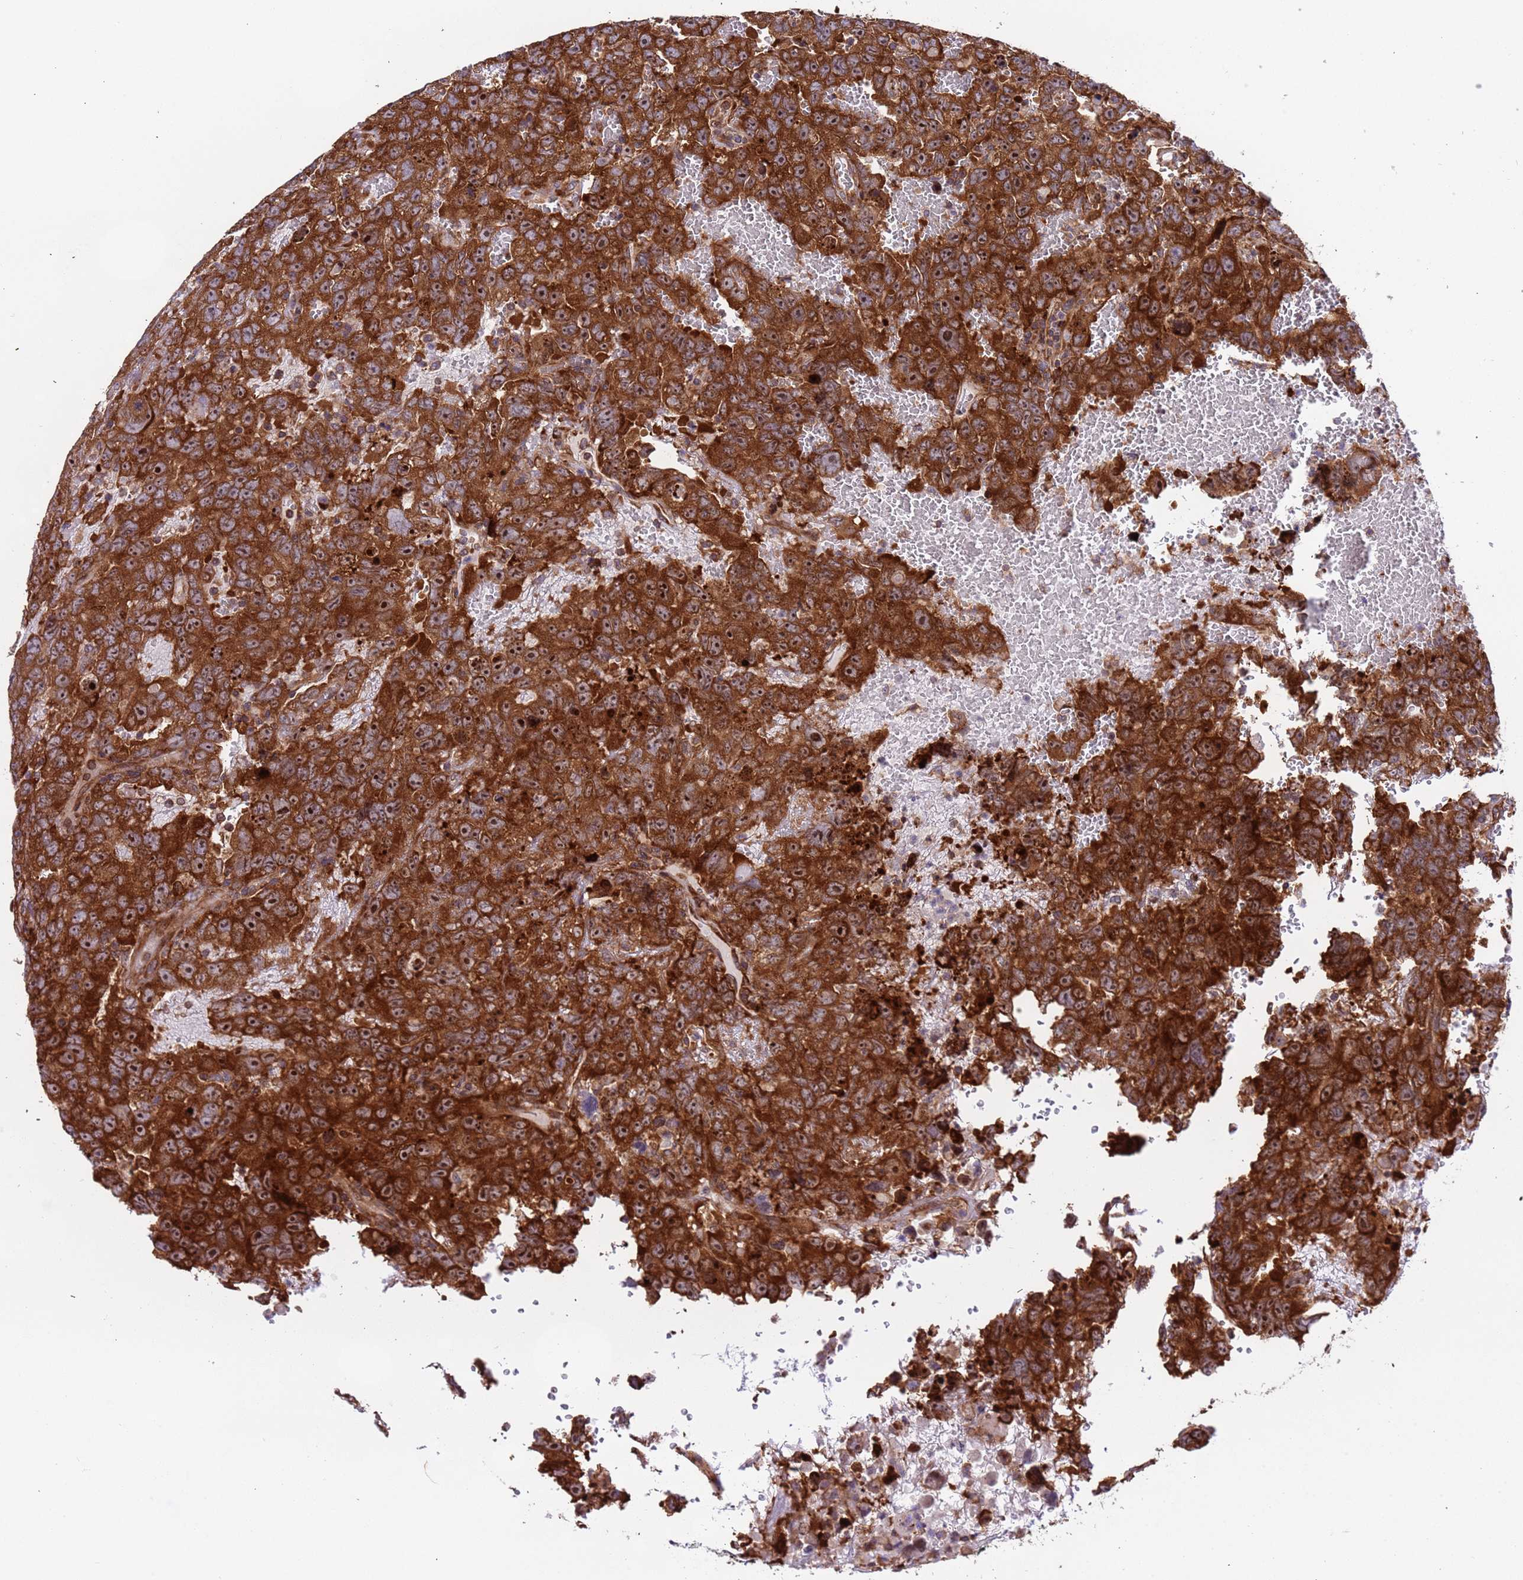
{"staining": {"intensity": "strong", "quantity": ">75%", "location": "cytoplasmic/membranous,nuclear"}, "tissue": "testis cancer", "cell_type": "Tumor cells", "image_type": "cancer", "snomed": [{"axis": "morphology", "description": "Carcinoma, Embryonal, NOS"}, {"axis": "topography", "description": "Testis"}], "caption": "Testis embryonal carcinoma stained with a brown dye demonstrates strong cytoplasmic/membranous and nuclear positive staining in approximately >75% of tumor cells.", "gene": "RPL36", "patient": {"sex": "male", "age": 45}}